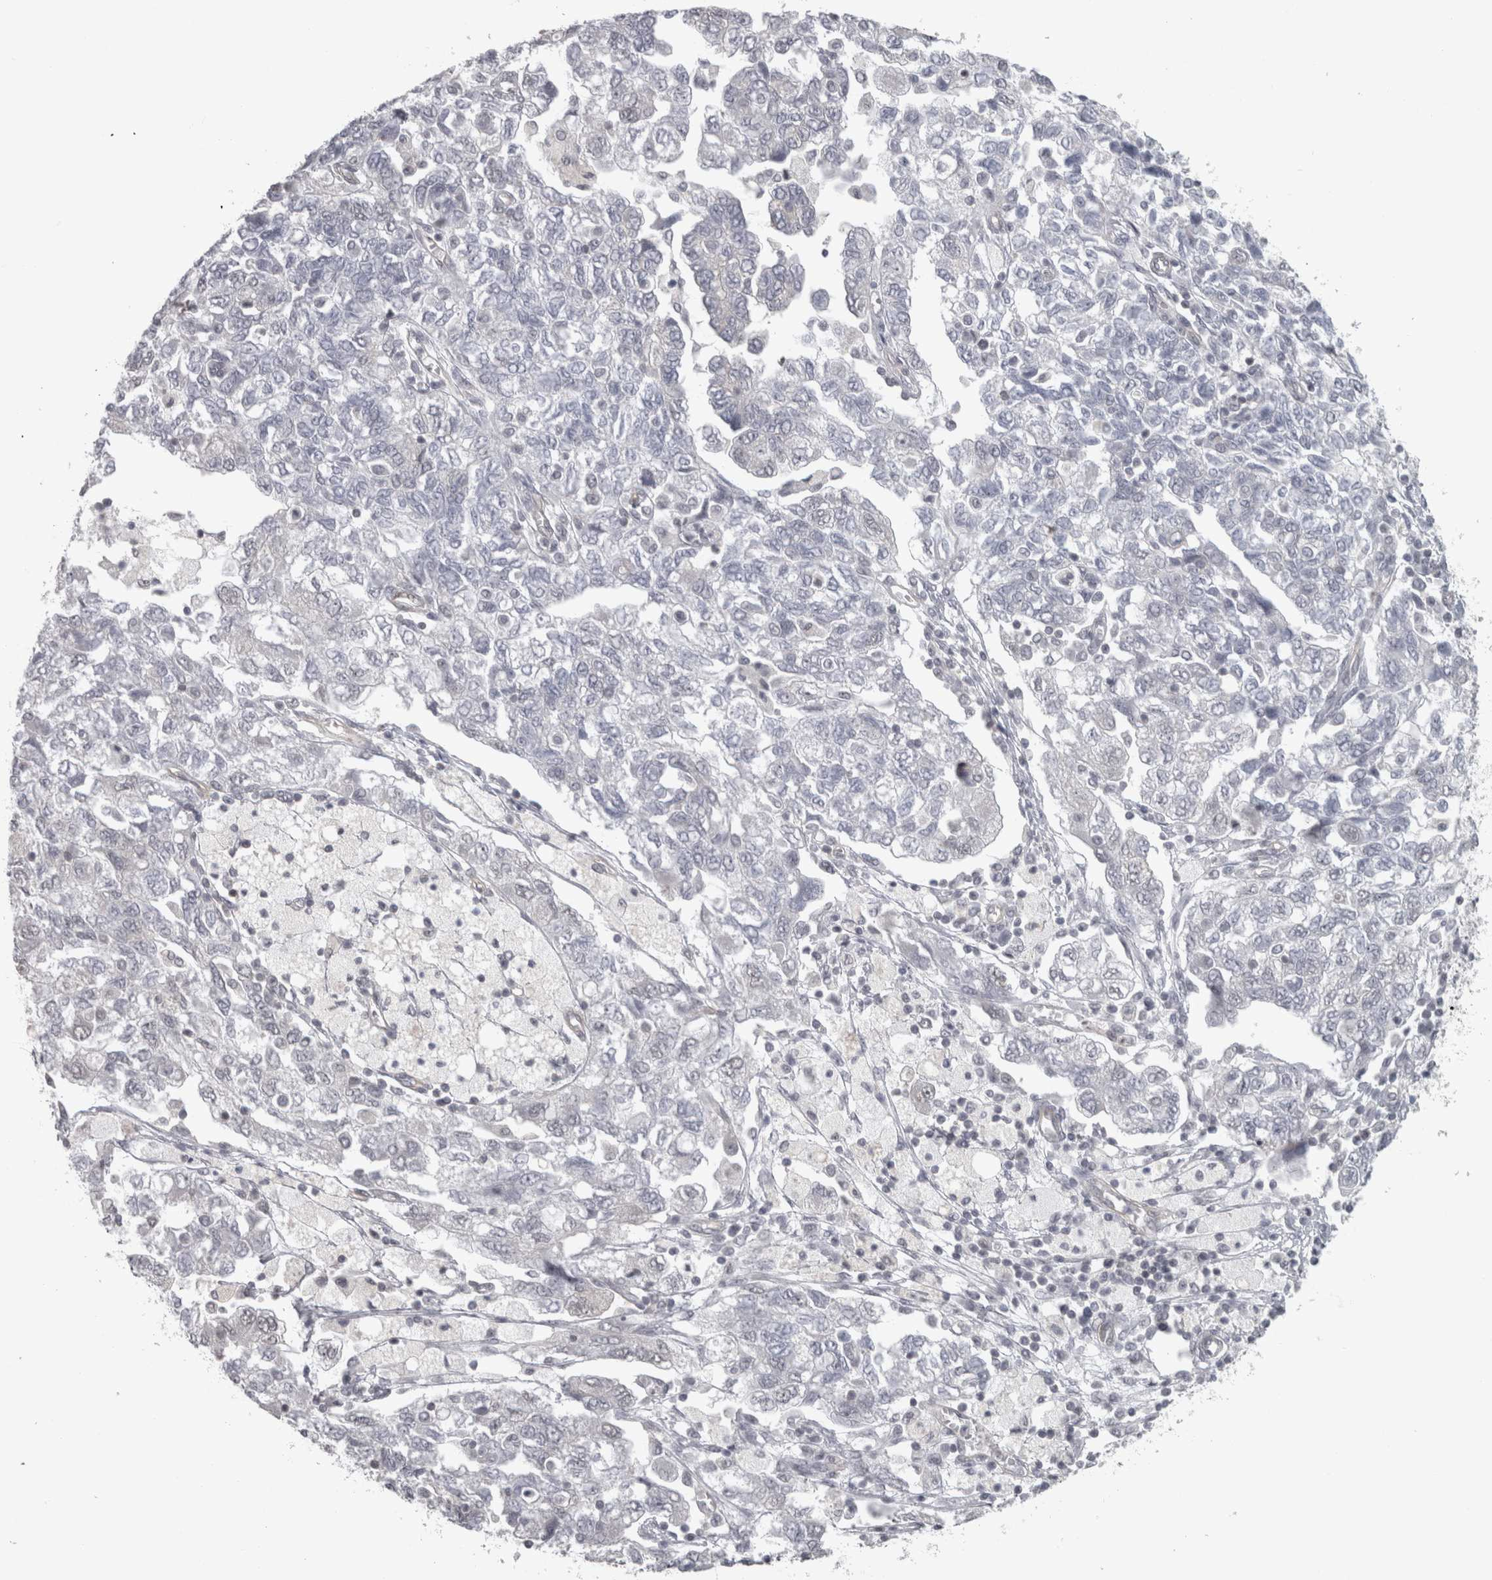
{"staining": {"intensity": "negative", "quantity": "none", "location": "none"}, "tissue": "ovarian cancer", "cell_type": "Tumor cells", "image_type": "cancer", "snomed": [{"axis": "morphology", "description": "Carcinoma, NOS"}, {"axis": "morphology", "description": "Cystadenocarcinoma, serous, NOS"}, {"axis": "topography", "description": "Ovary"}], "caption": "Immunohistochemistry (IHC) of human carcinoma (ovarian) exhibits no positivity in tumor cells.", "gene": "PPP1R12B", "patient": {"sex": "female", "age": 69}}